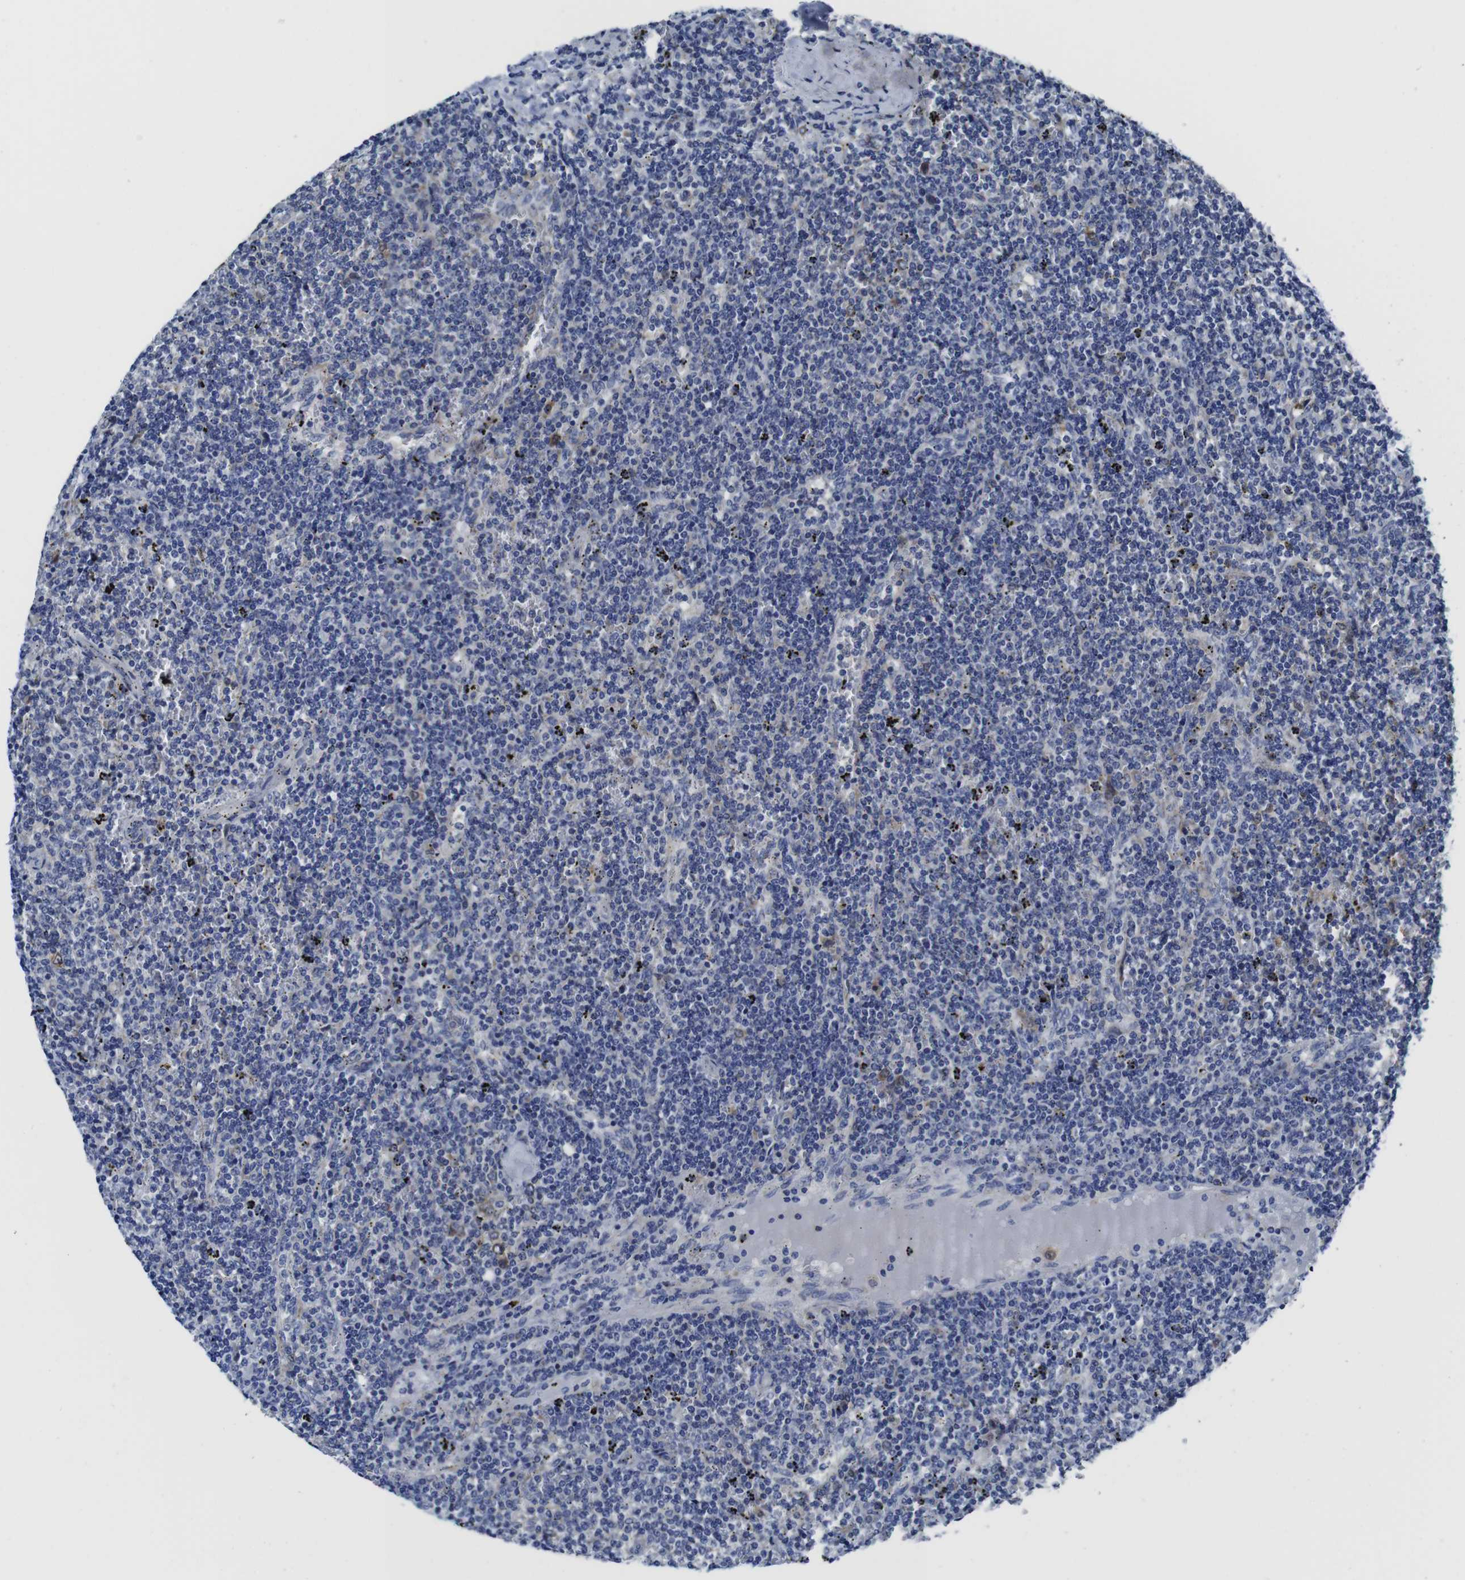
{"staining": {"intensity": "weak", "quantity": "<25%", "location": "cytoplasmic/membranous"}, "tissue": "lymphoma", "cell_type": "Tumor cells", "image_type": "cancer", "snomed": [{"axis": "morphology", "description": "Malignant lymphoma, non-Hodgkin's type, Low grade"}, {"axis": "topography", "description": "Spleen"}], "caption": "Immunohistochemistry (IHC) image of human low-grade malignant lymphoma, non-Hodgkin's type stained for a protein (brown), which reveals no staining in tumor cells. Brightfield microscopy of immunohistochemistry (IHC) stained with DAB (brown) and hematoxylin (blue), captured at high magnification.", "gene": "EIF4A1", "patient": {"sex": "female", "age": 50}}